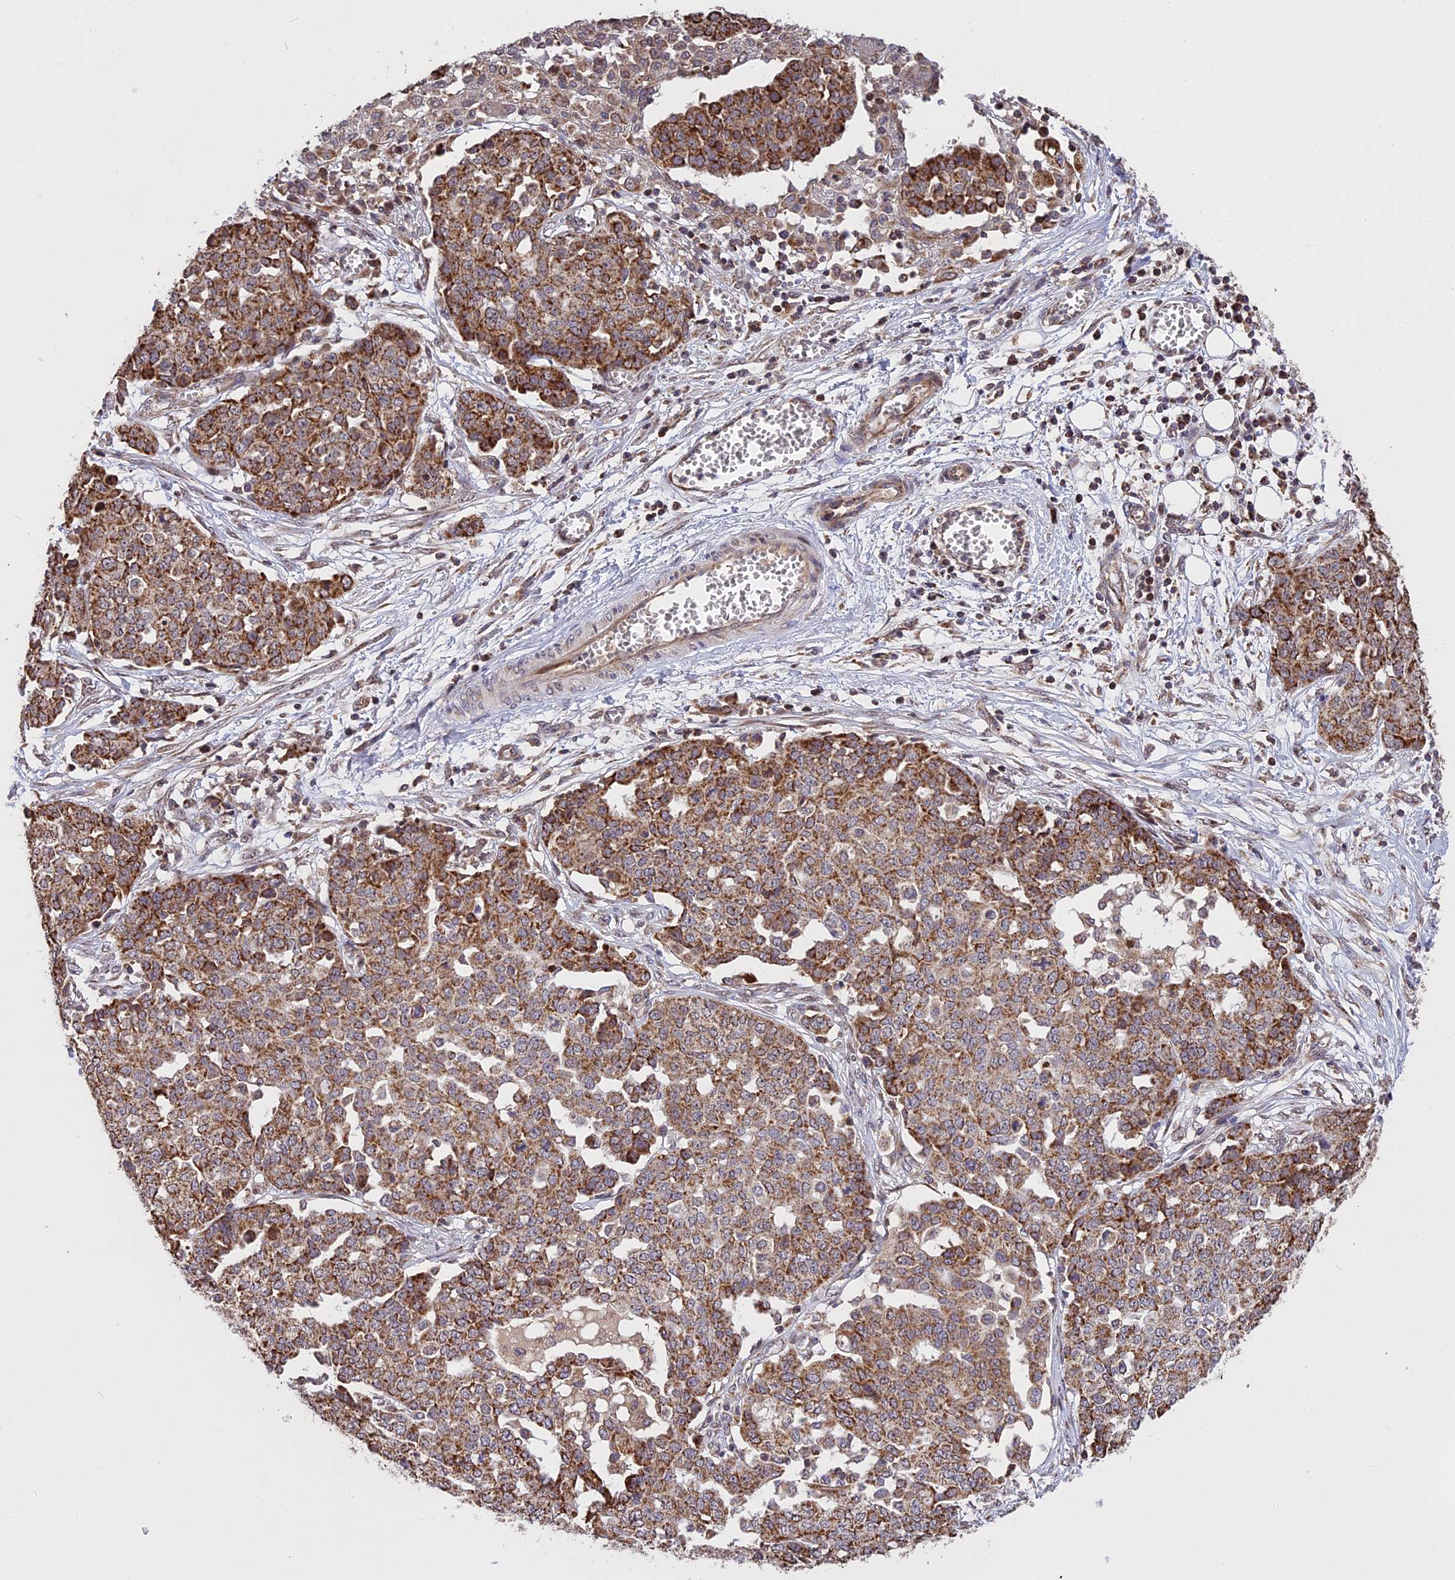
{"staining": {"intensity": "strong", "quantity": ">75%", "location": "cytoplasmic/membranous"}, "tissue": "ovarian cancer", "cell_type": "Tumor cells", "image_type": "cancer", "snomed": [{"axis": "morphology", "description": "Cystadenocarcinoma, serous, NOS"}, {"axis": "topography", "description": "Soft tissue"}, {"axis": "topography", "description": "Ovary"}], "caption": "A high-resolution image shows IHC staining of ovarian cancer (serous cystadenocarcinoma), which exhibits strong cytoplasmic/membranous staining in approximately >75% of tumor cells. Ihc stains the protein in brown and the nuclei are stained blue.", "gene": "RERGL", "patient": {"sex": "female", "age": 57}}